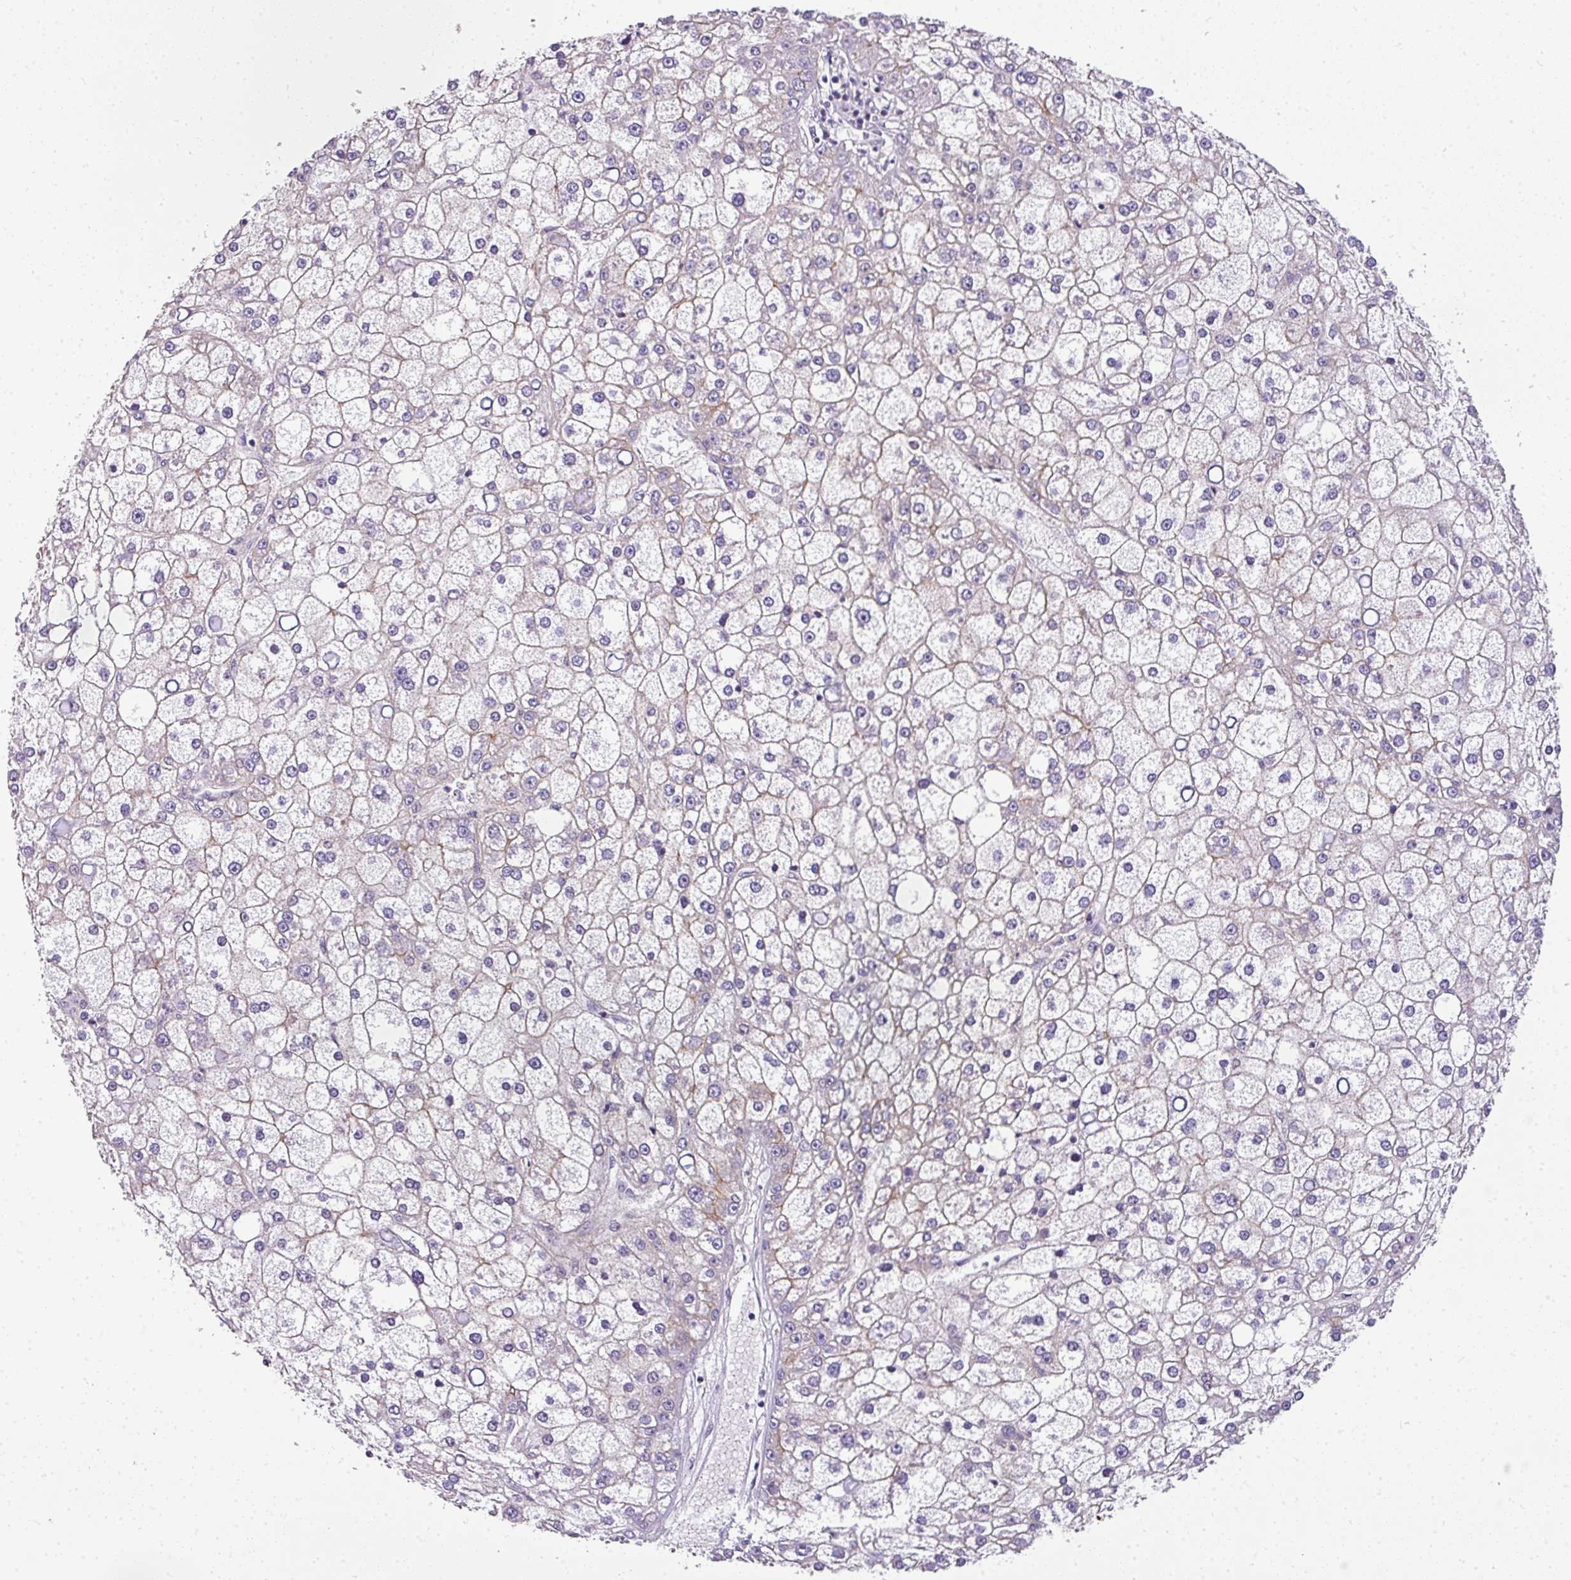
{"staining": {"intensity": "negative", "quantity": "none", "location": "none"}, "tissue": "liver cancer", "cell_type": "Tumor cells", "image_type": "cancer", "snomed": [{"axis": "morphology", "description": "Carcinoma, Hepatocellular, NOS"}, {"axis": "topography", "description": "Liver"}], "caption": "An image of liver cancer stained for a protein reveals no brown staining in tumor cells. (DAB (3,3'-diaminobenzidine) immunohistochemistry with hematoxylin counter stain).", "gene": "OR11H4", "patient": {"sex": "male", "age": 67}}